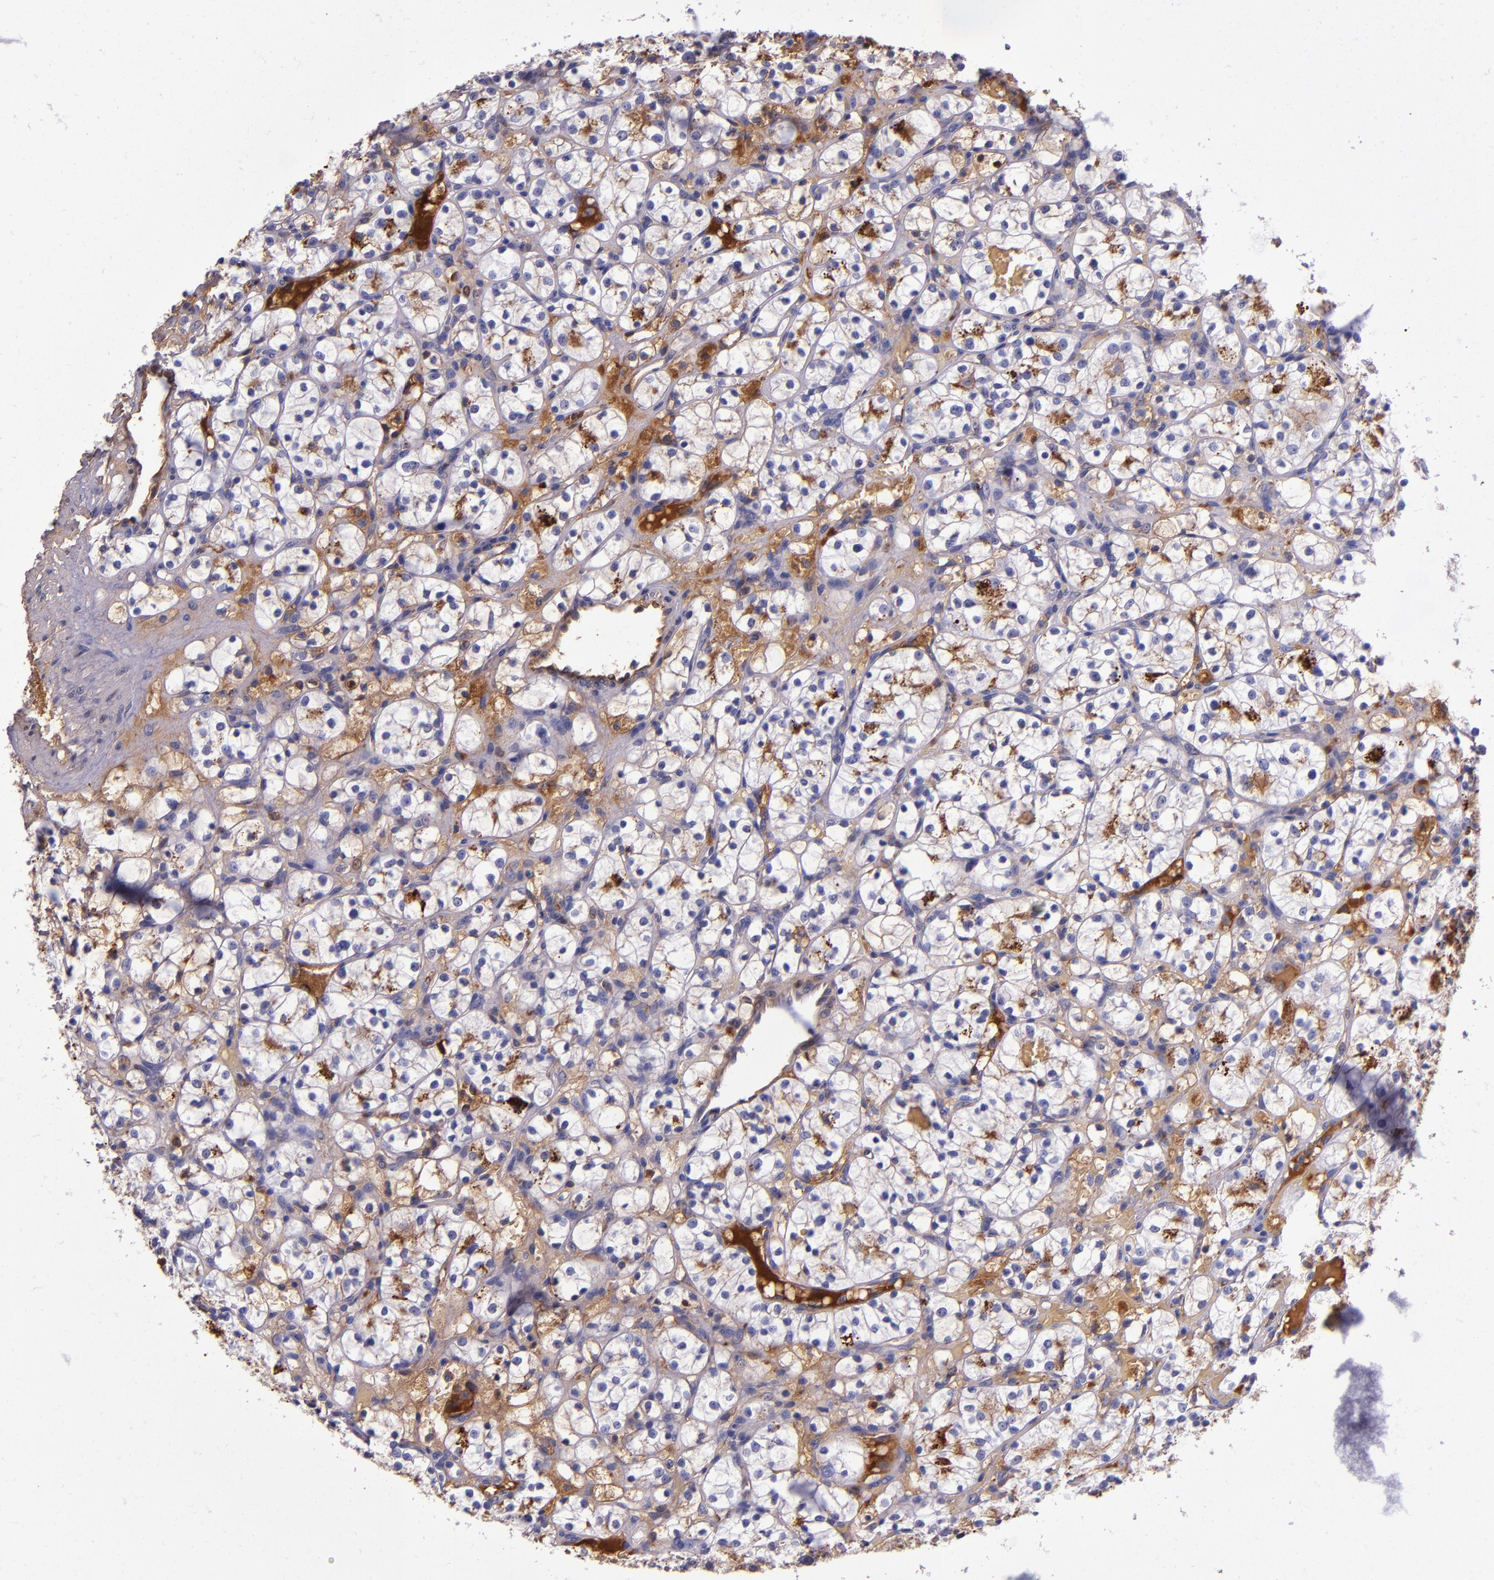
{"staining": {"intensity": "negative", "quantity": "none", "location": "none"}, "tissue": "renal cancer", "cell_type": "Tumor cells", "image_type": "cancer", "snomed": [{"axis": "morphology", "description": "Adenocarcinoma, NOS"}, {"axis": "topography", "description": "Kidney"}], "caption": "IHC photomicrograph of renal cancer stained for a protein (brown), which shows no expression in tumor cells.", "gene": "CLEC3B", "patient": {"sex": "female", "age": 60}}